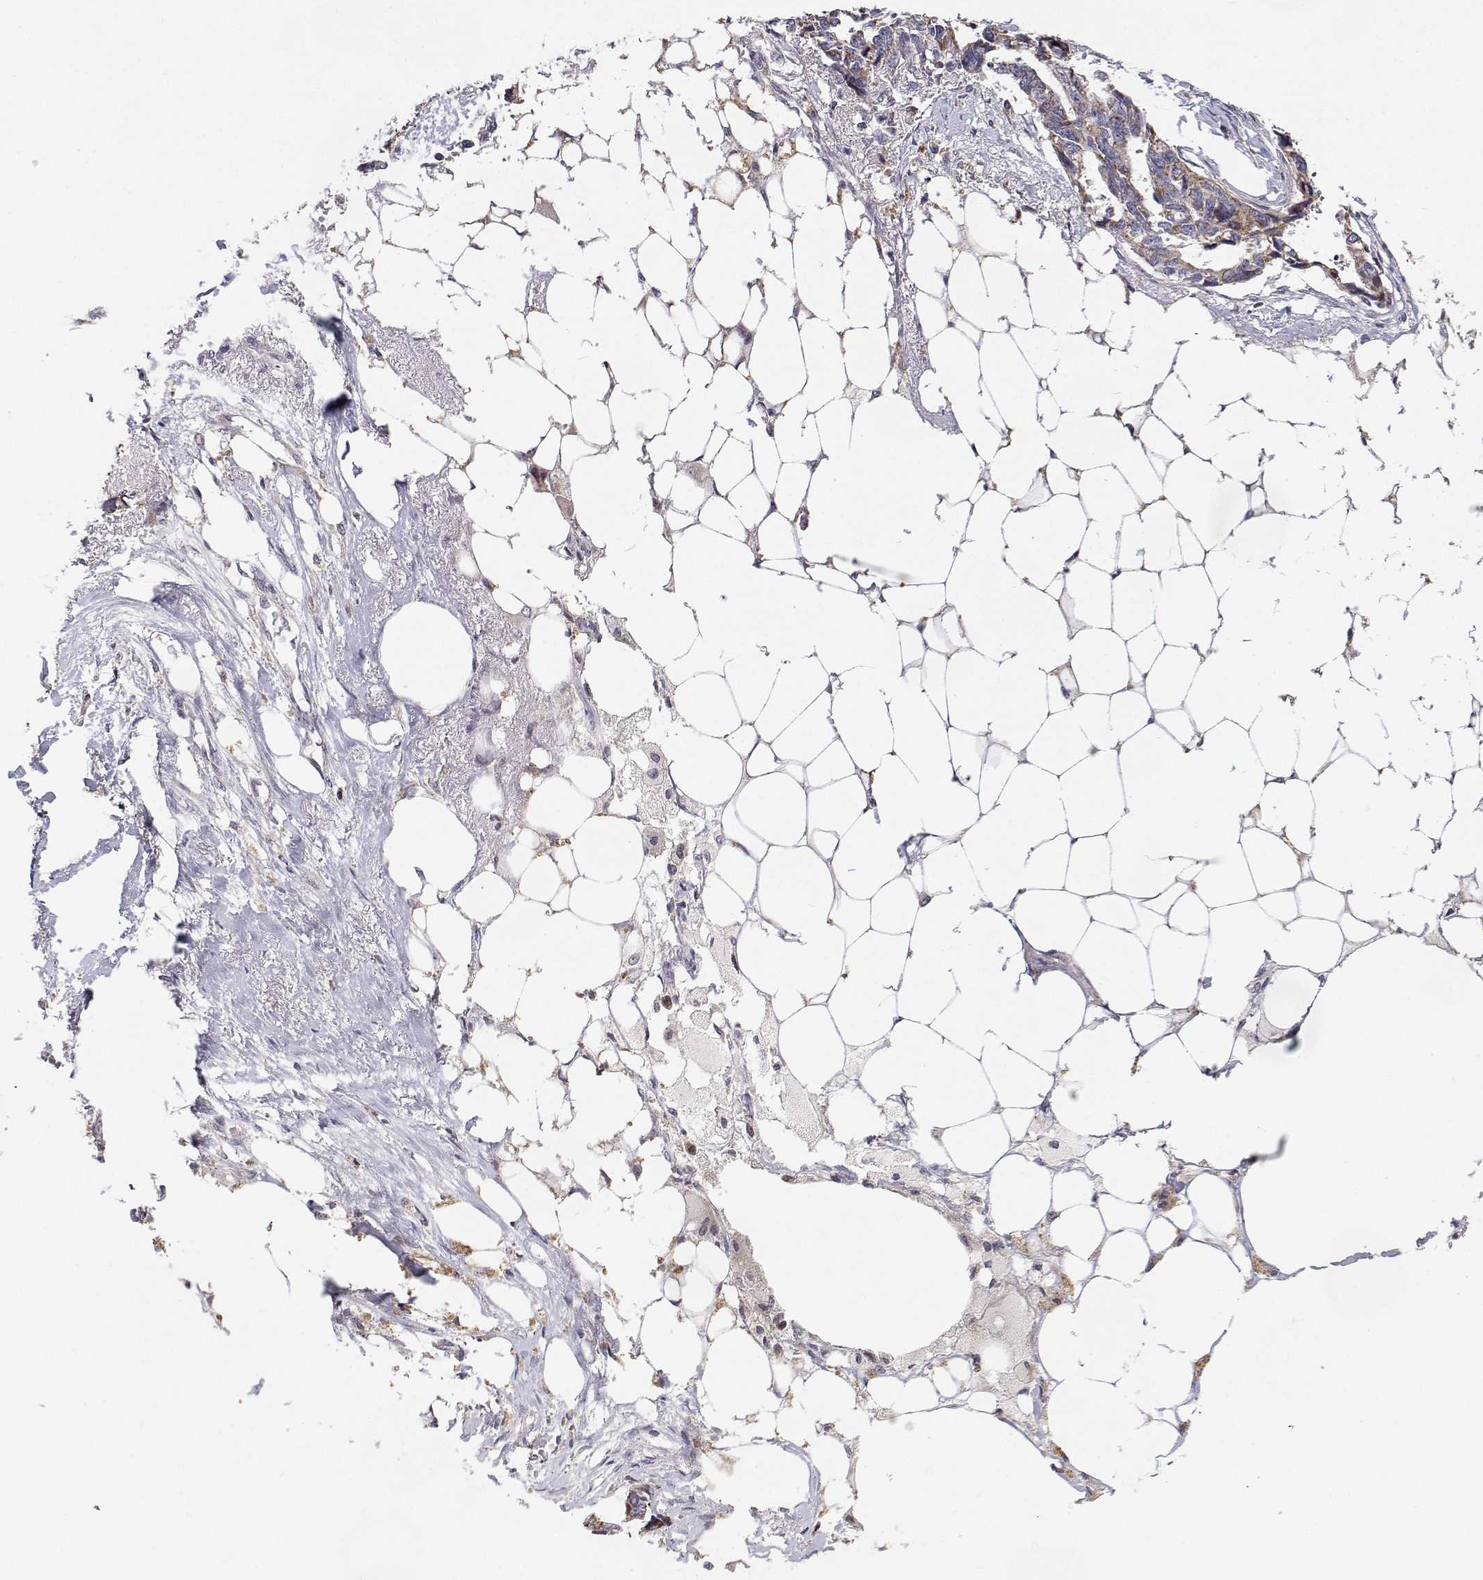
{"staining": {"intensity": "moderate", "quantity": "<25%", "location": "cytoplasmic/membranous"}, "tissue": "ovarian cancer", "cell_type": "Tumor cells", "image_type": "cancer", "snomed": [{"axis": "morphology", "description": "Cystadenocarcinoma, serous, NOS"}, {"axis": "topography", "description": "Ovary"}], "caption": "Immunohistochemical staining of ovarian serous cystadenocarcinoma shows low levels of moderate cytoplasmic/membranous protein positivity in approximately <25% of tumor cells.", "gene": "MRPL3", "patient": {"sex": "female", "age": 69}}